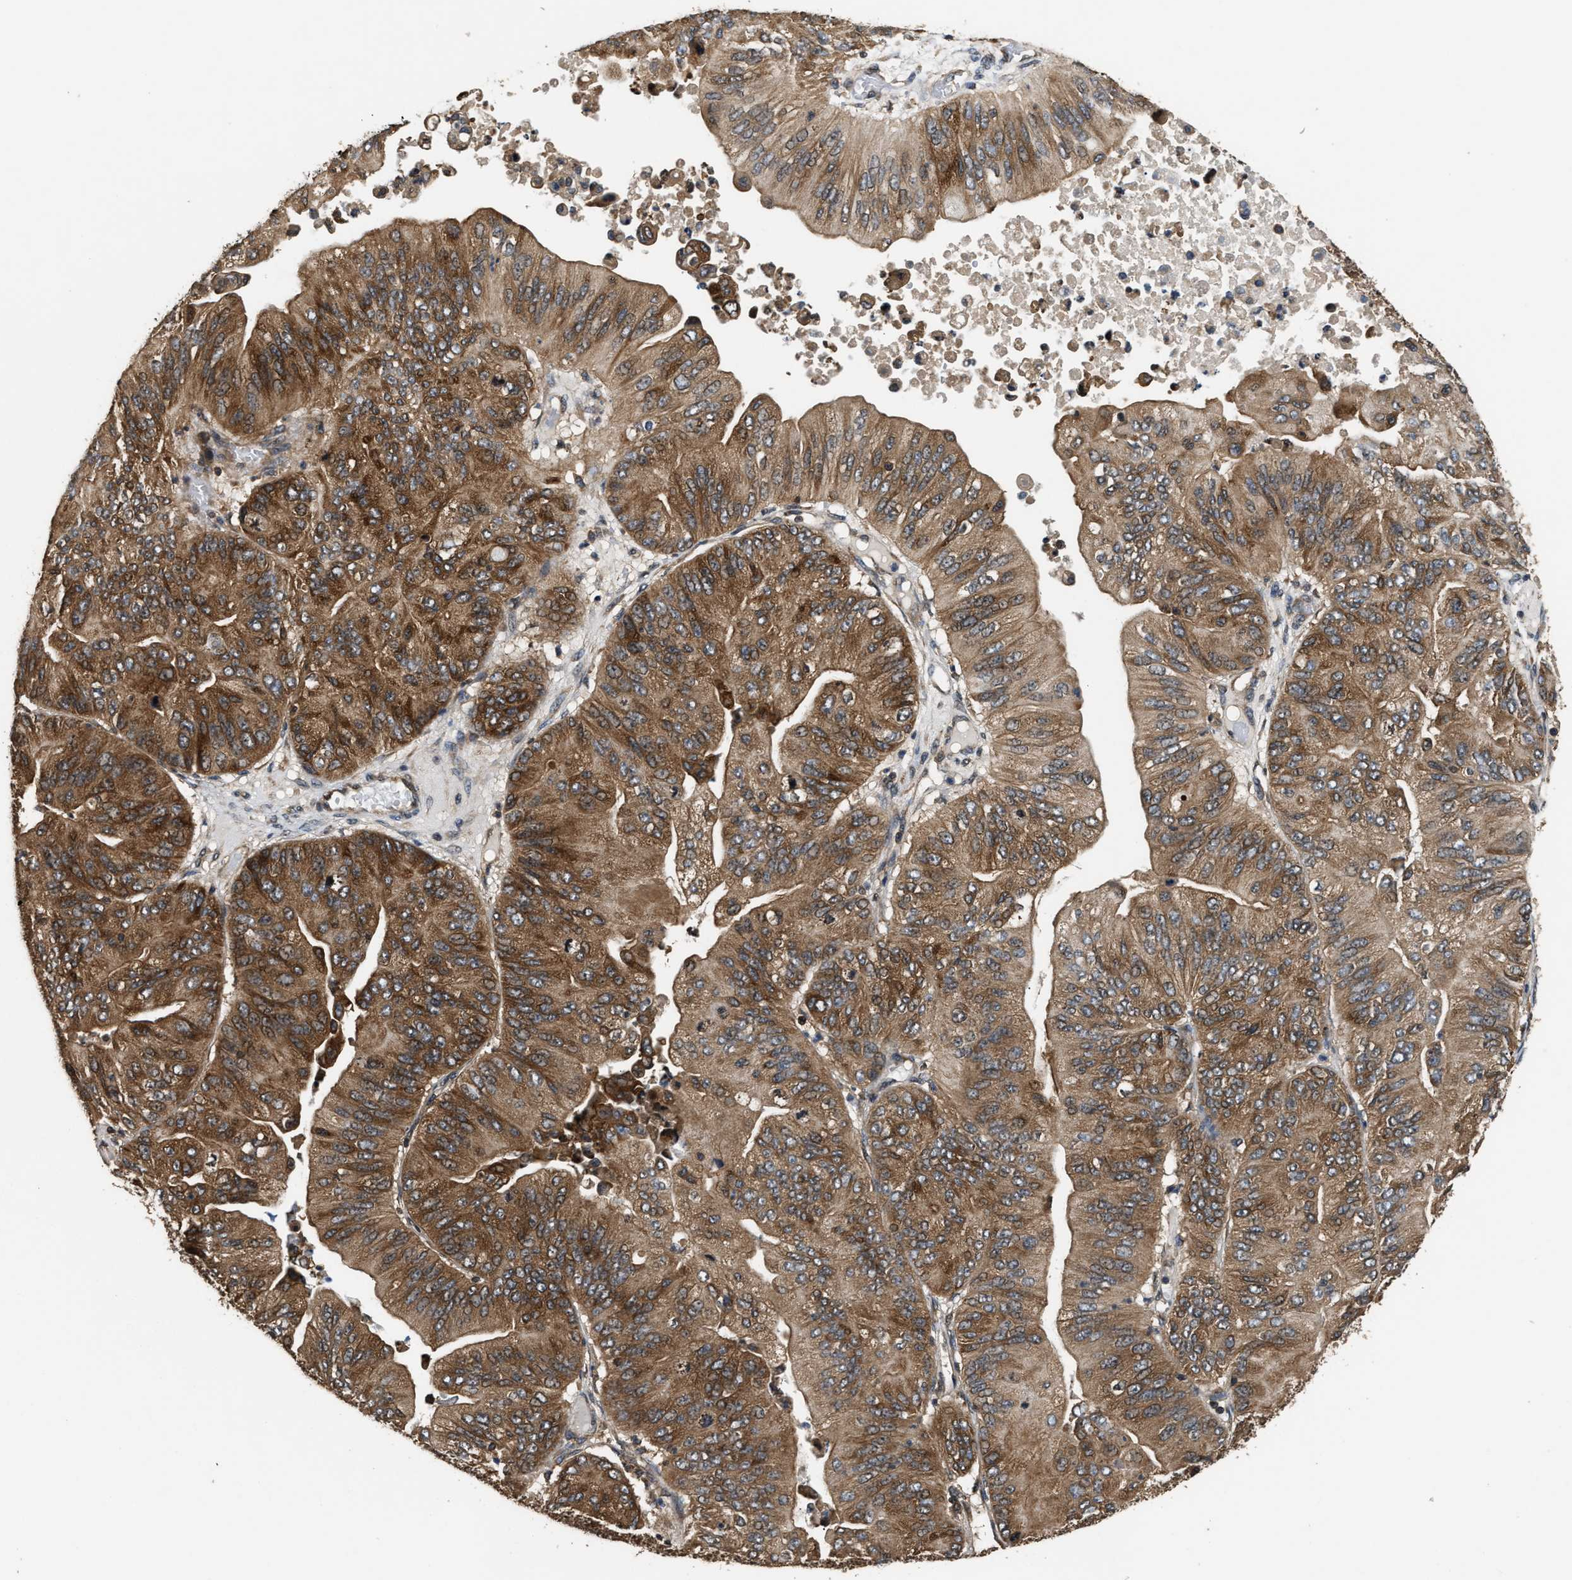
{"staining": {"intensity": "strong", "quantity": ">75%", "location": "cytoplasmic/membranous"}, "tissue": "ovarian cancer", "cell_type": "Tumor cells", "image_type": "cancer", "snomed": [{"axis": "morphology", "description": "Cystadenocarcinoma, mucinous, NOS"}, {"axis": "topography", "description": "Ovary"}], "caption": "Tumor cells reveal high levels of strong cytoplasmic/membranous staining in approximately >75% of cells in human mucinous cystadenocarcinoma (ovarian). Using DAB (brown) and hematoxylin (blue) stains, captured at high magnification using brightfield microscopy.", "gene": "DNAJC2", "patient": {"sex": "female", "age": 61}}